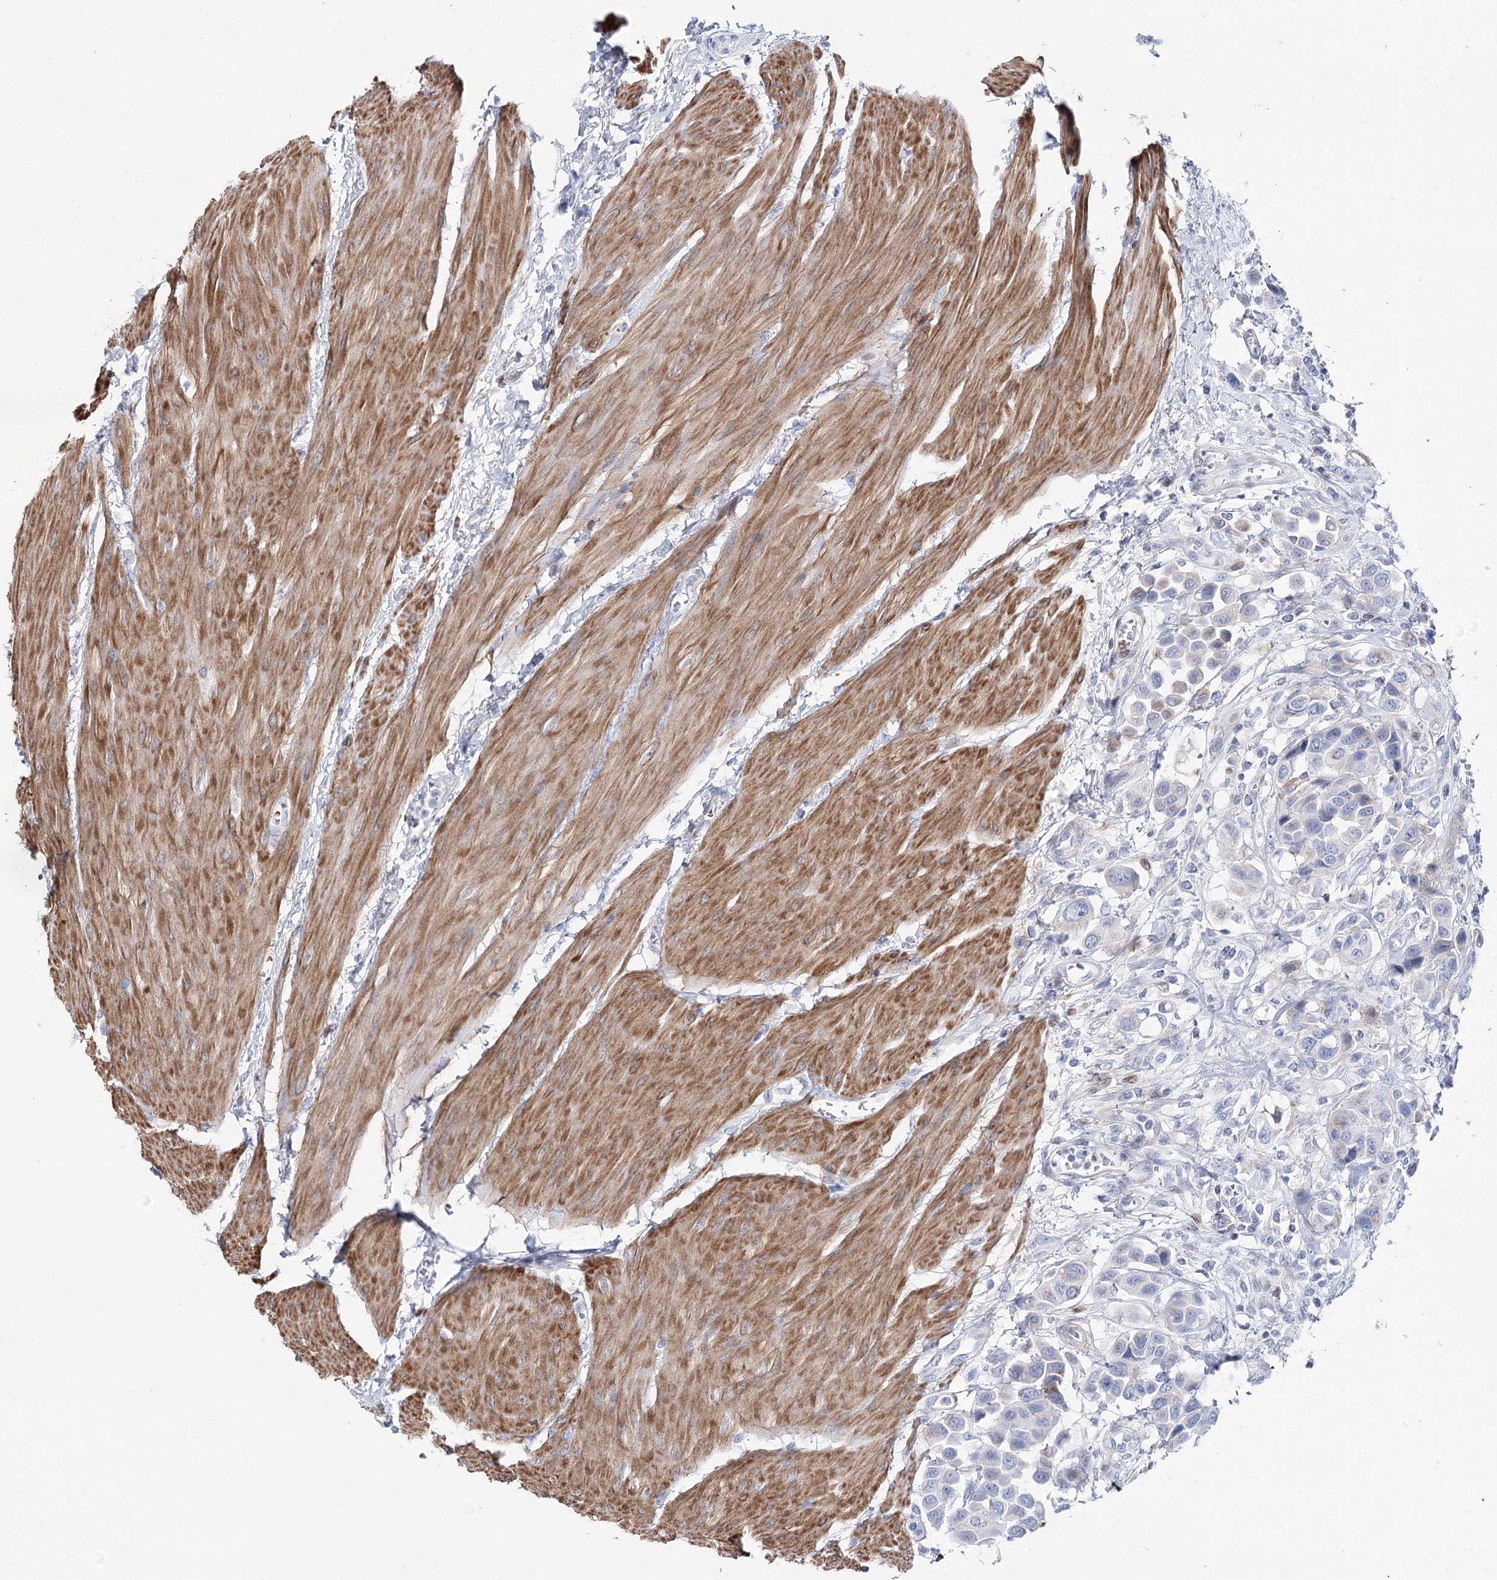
{"staining": {"intensity": "negative", "quantity": "none", "location": "none"}, "tissue": "urothelial cancer", "cell_type": "Tumor cells", "image_type": "cancer", "snomed": [{"axis": "morphology", "description": "Urothelial carcinoma, High grade"}, {"axis": "topography", "description": "Urinary bladder"}], "caption": "Tumor cells show no significant protein staining in urothelial cancer.", "gene": "ANKRD23", "patient": {"sex": "male", "age": 50}}